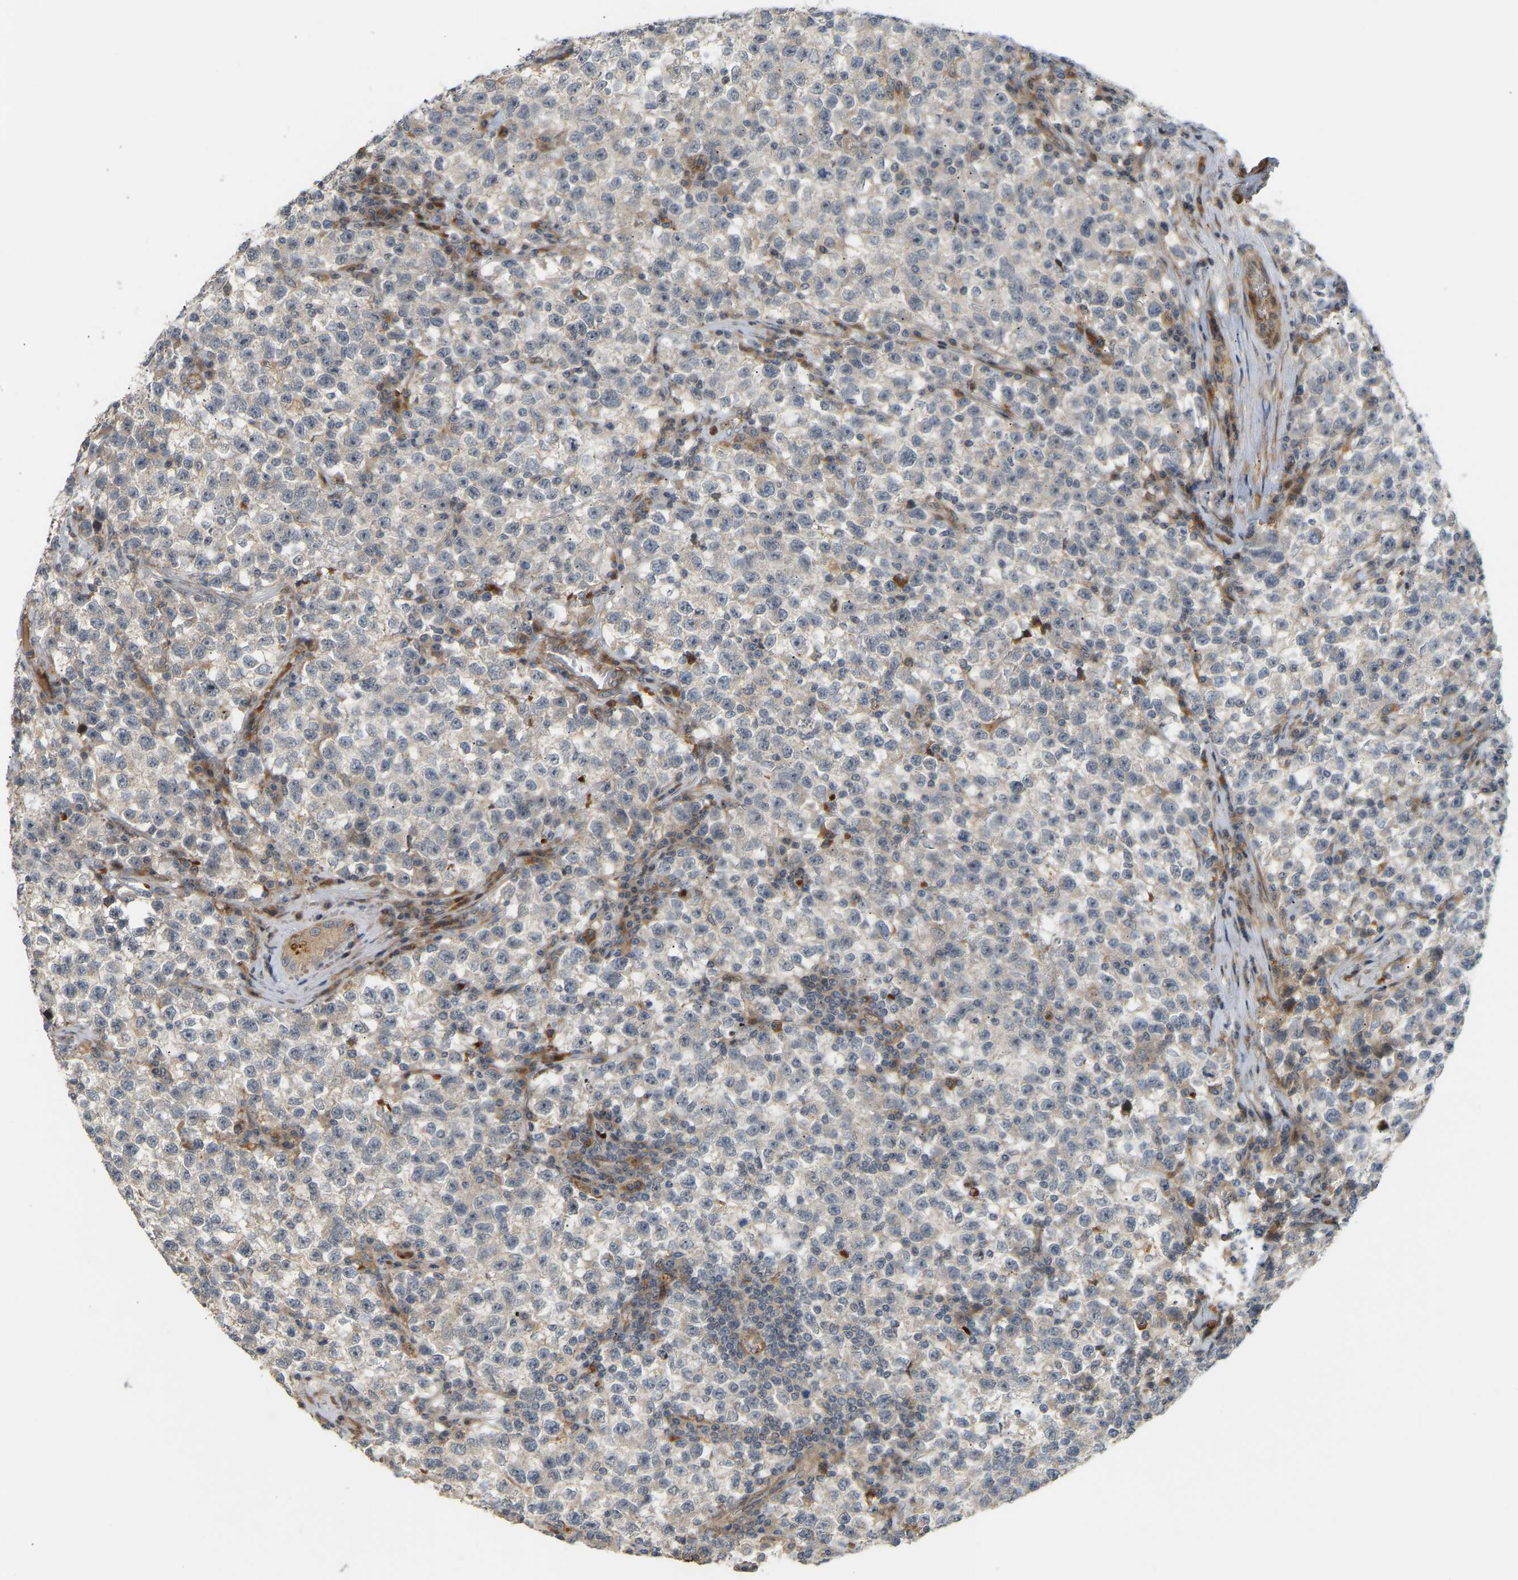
{"staining": {"intensity": "negative", "quantity": "none", "location": "none"}, "tissue": "testis cancer", "cell_type": "Tumor cells", "image_type": "cancer", "snomed": [{"axis": "morphology", "description": "Seminoma, NOS"}, {"axis": "topography", "description": "Testis"}], "caption": "Immunohistochemistry of human seminoma (testis) displays no expression in tumor cells.", "gene": "POGLUT2", "patient": {"sex": "male", "age": 22}}